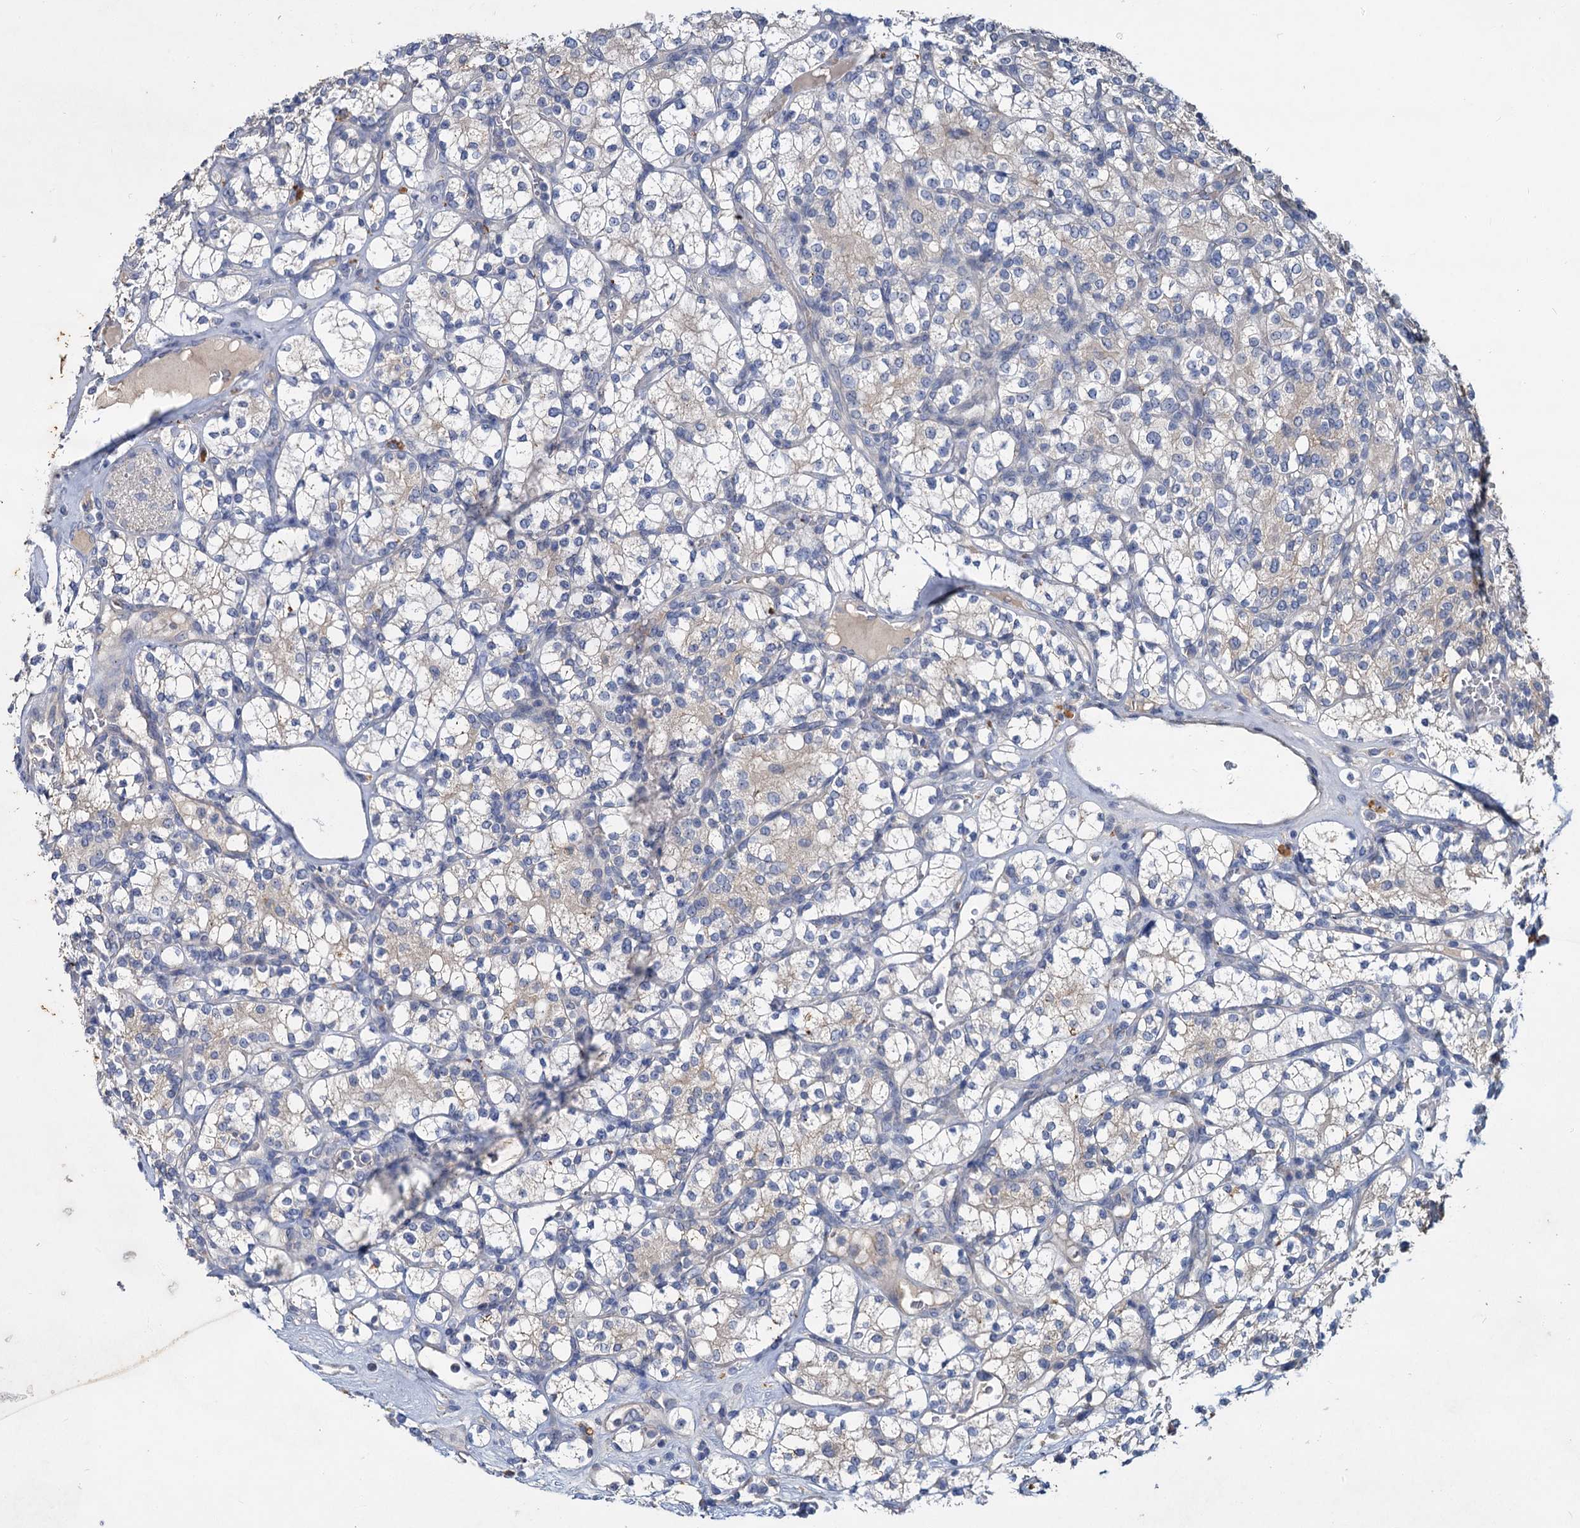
{"staining": {"intensity": "negative", "quantity": "none", "location": "none"}, "tissue": "renal cancer", "cell_type": "Tumor cells", "image_type": "cancer", "snomed": [{"axis": "morphology", "description": "Adenocarcinoma, NOS"}, {"axis": "topography", "description": "Kidney"}], "caption": "An immunohistochemistry photomicrograph of renal cancer is shown. There is no staining in tumor cells of renal cancer.", "gene": "ATP9A", "patient": {"sex": "male", "age": 77}}